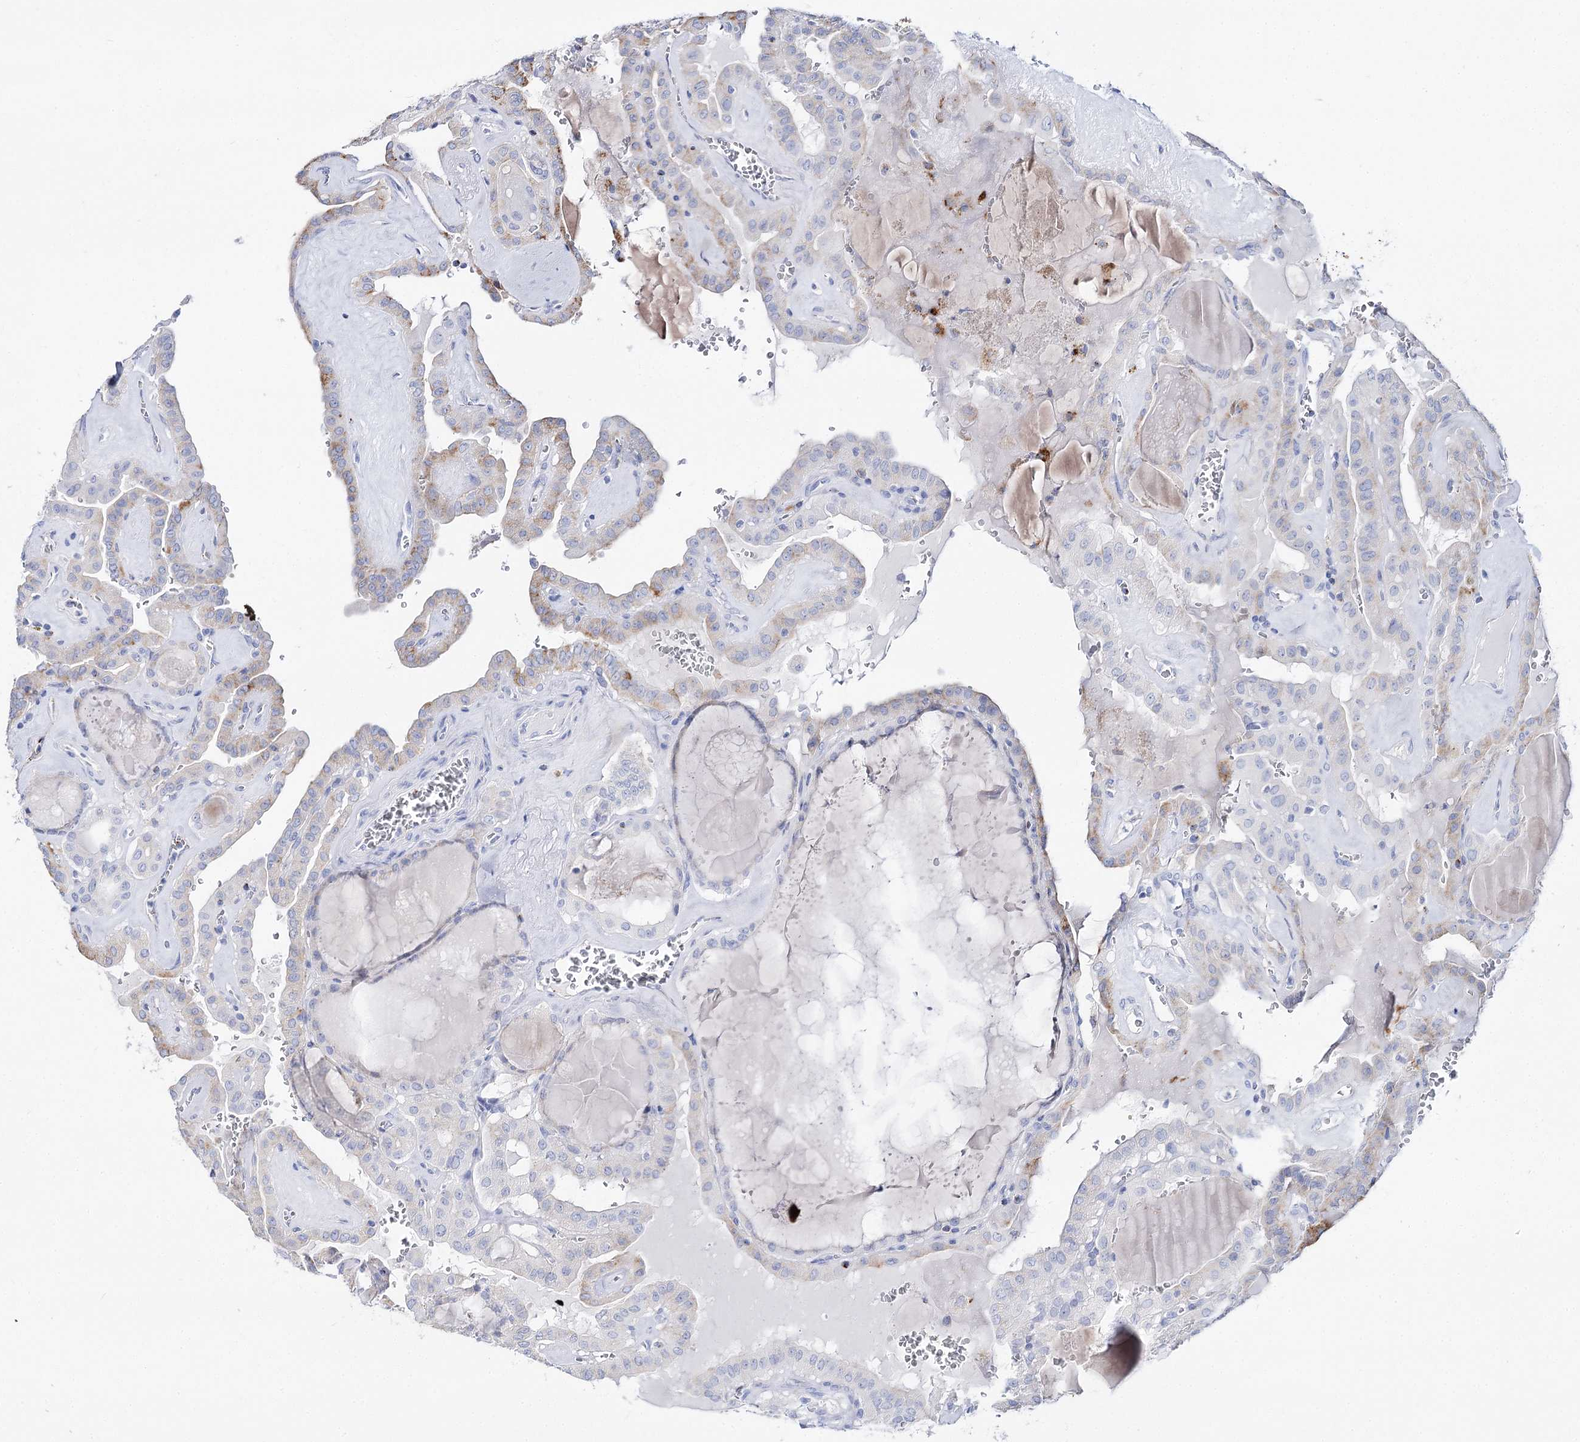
{"staining": {"intensity": "moderate", "quantity": "<25%", "location": "cytoplasmic/membranous"}, "tissue": "thyroid cancer", "cell_type": "Tumor cells", "image_type": "cancer", "snomed": [{"axis": "morphology", "description": "Papillary adenocarcinoma, NOS"}, {"axis": "topography", "description": "Thyroid gland"}], "caption": "Protein staining of thyroid cancer (papillary adenocarcinoma) tissue displays moderate cytoplasmic/membranous expression in about <25% of tumor cells.", "gene": "SLC3A1", "patient": {"sex": "male", "age": 52}}